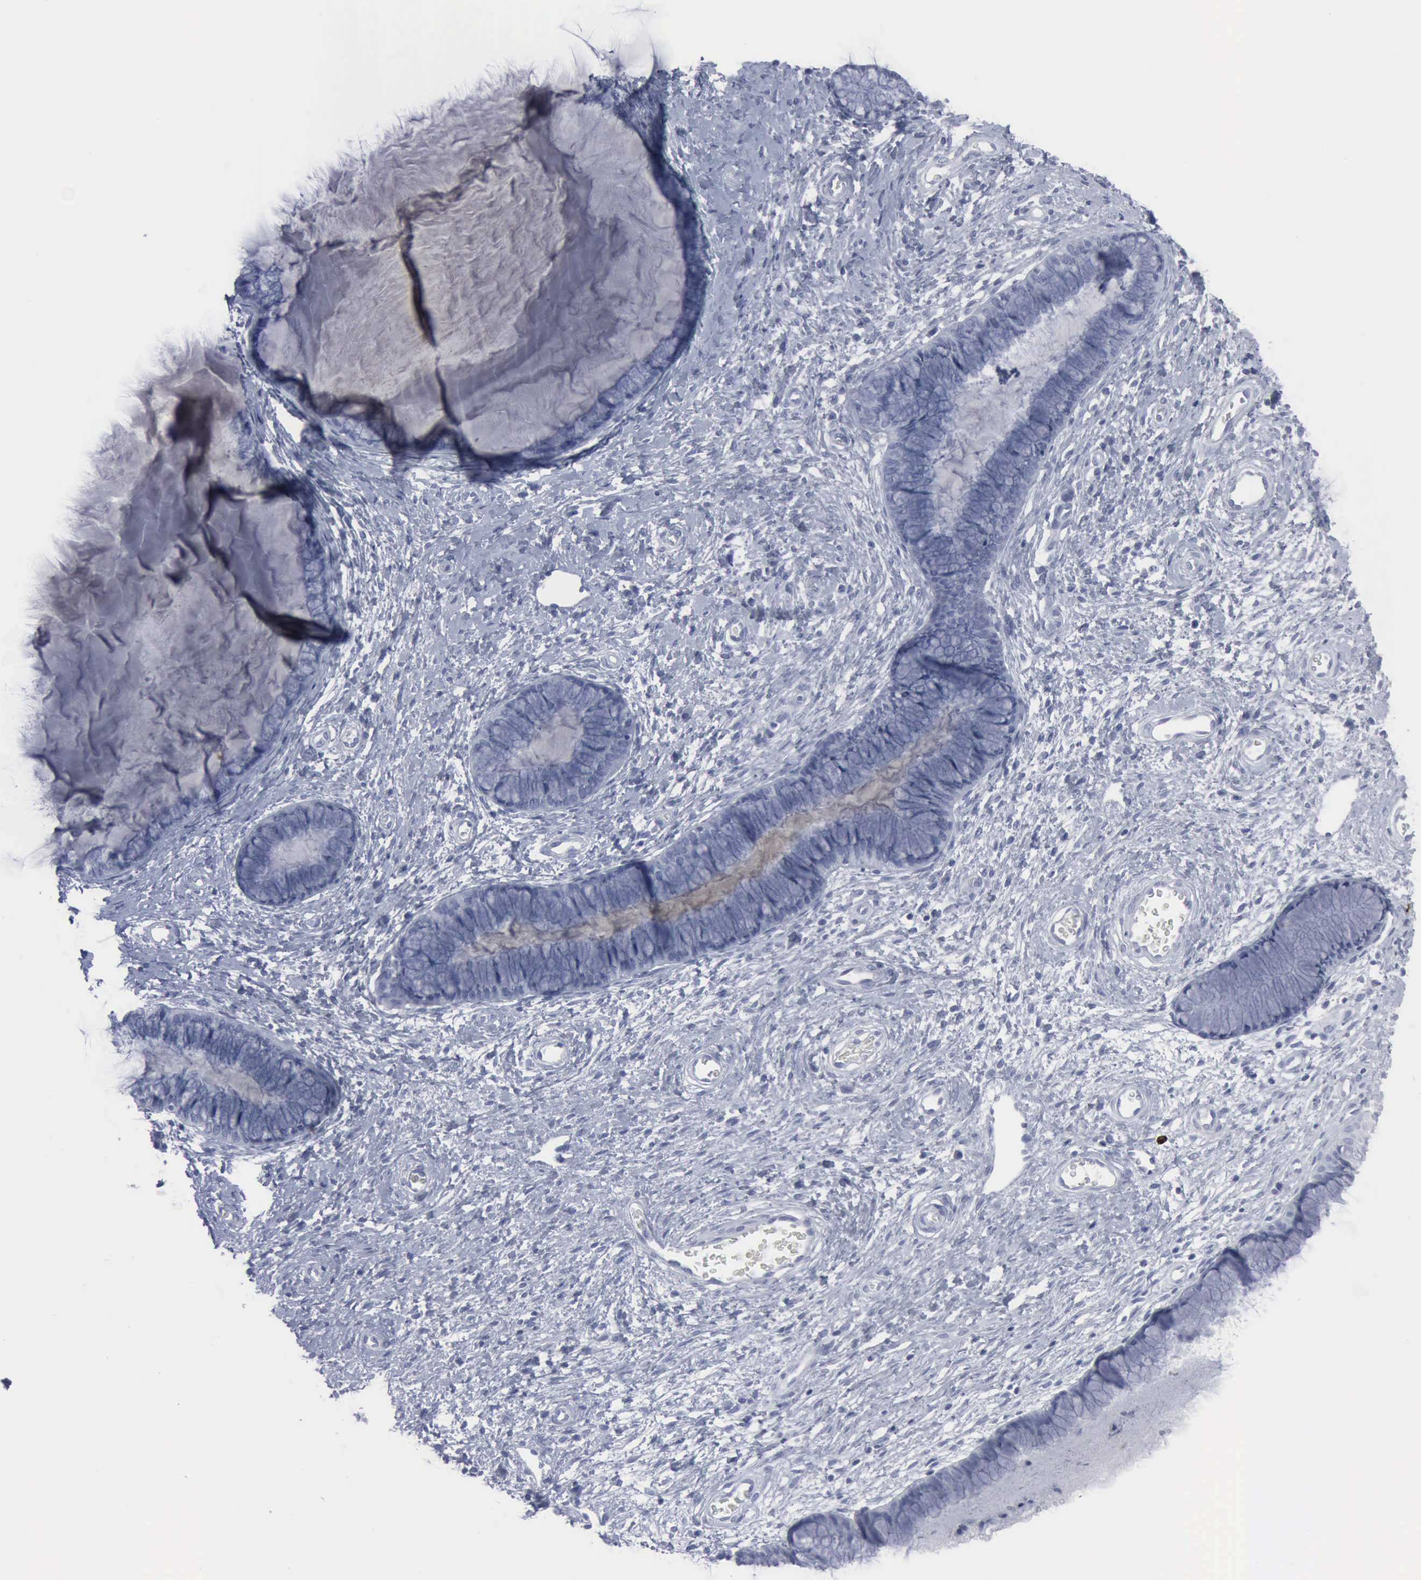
{"staining": {"intensity": "negative", "quantity": "none", "location": "none"}, "tissue": "cervix", "cell_type": "Glandular cells", "image_type": "normal", "snomed": [{"axis": "morphology", "description": "Normal tissue, NOS"}, {"axis": "topography", "description": "Cervix"}], "caption": "Photomicrograph shows no protein staining in glandular cells of unremarkable cervix.", "gene": "VCAM1", "patient": {"sex": "female", "age": 27}}